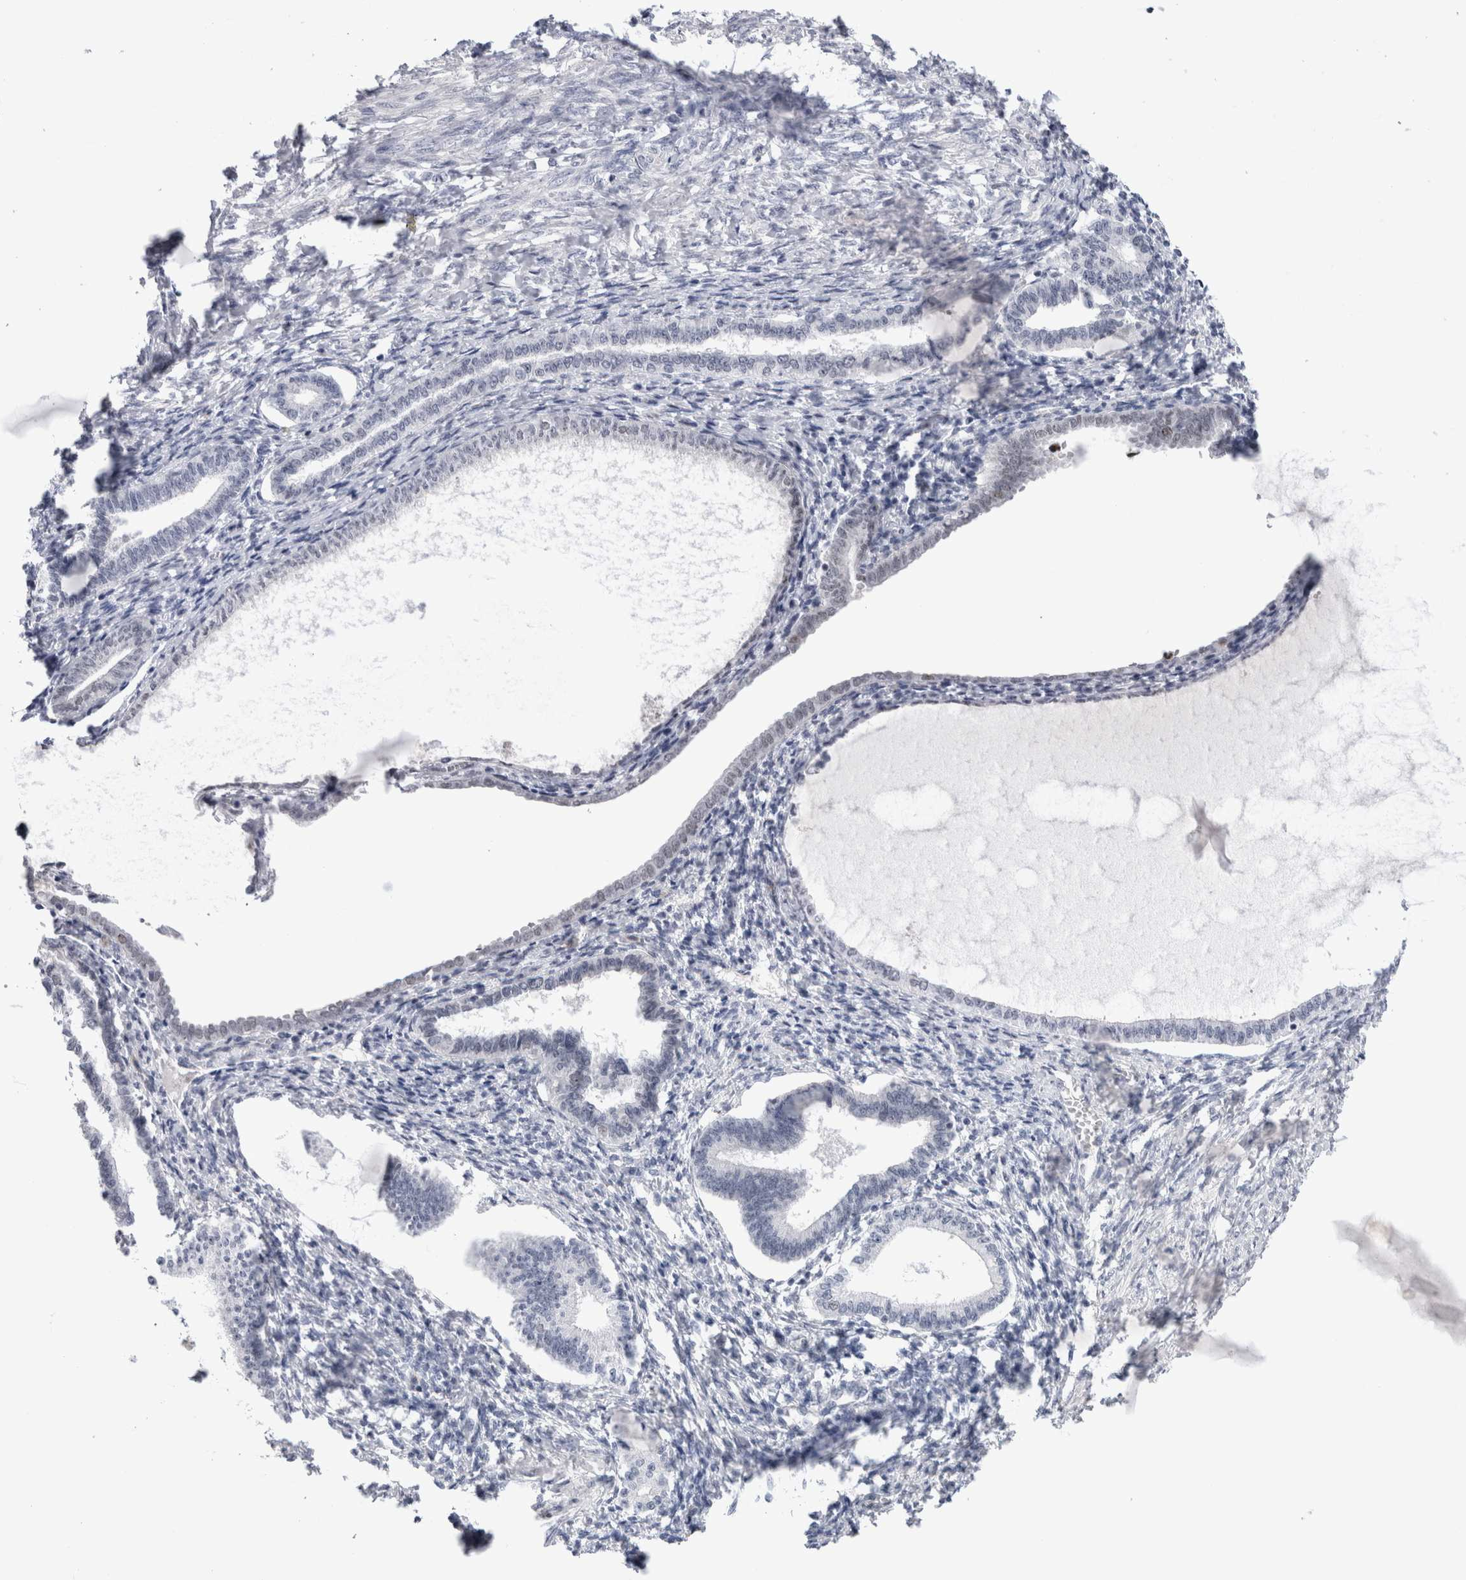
{"staining": {"intensity": "strong", "quantity": "<25%", "location": "nuclear"}, "tissue": "endometrium", "cell_type": "Cells in endometrial stroma", "image_type": "normal", "snomed": [{"axis": "morphology", "description": "Normal tissue, NOS"}, {"axis": "topography", "description": "Endometrium"}], "caption": "A photomicrograph of human endometrium stained for a protein displays strong nuclear brown staining in cells in endometrial stroma.", "gene": "RBM6", "patient": {"sex": "female", "age": 77}}